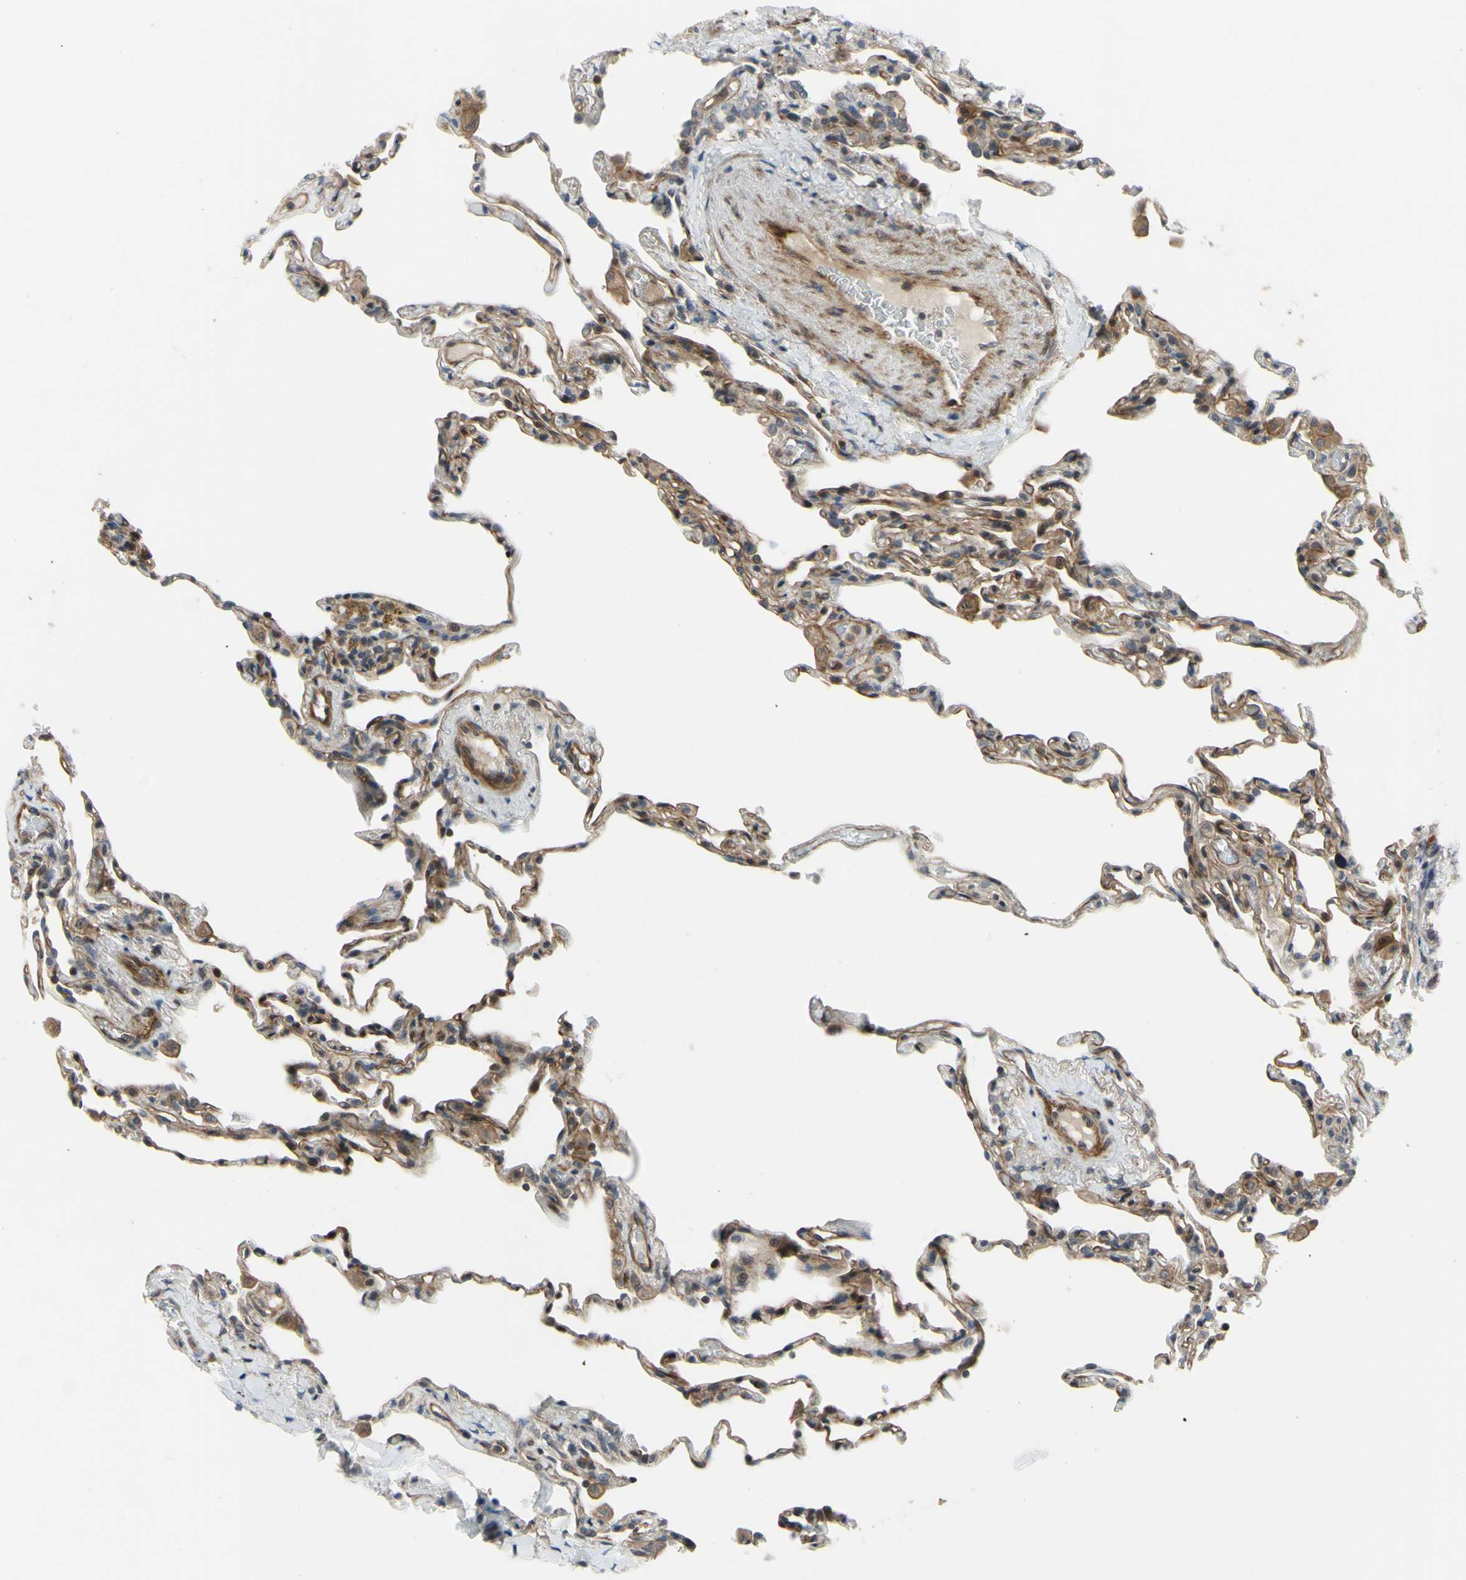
{"staining": {"intensity": "moderate", "quantity": ">75%", "location": "cytoplasmic/membranous,nuclear"}, "tissue": "lung", "cell_type": "Alveolar cells", "image_type": "normal", "snomed": [{"axis": "morphology", "description": "Normal tissue, NOS"}, {"axis": "topography", "description": "Lung"}], "caption": "An immunohistochemistry (IHC) image of benign tissue is shown. Protein staining in brown shows moderate cytoplasmic/membranous,nuclear positivity in lung within alveolar cells.", "gene": "COMMD9", "patient": {"sex": "male", "age": 59}}